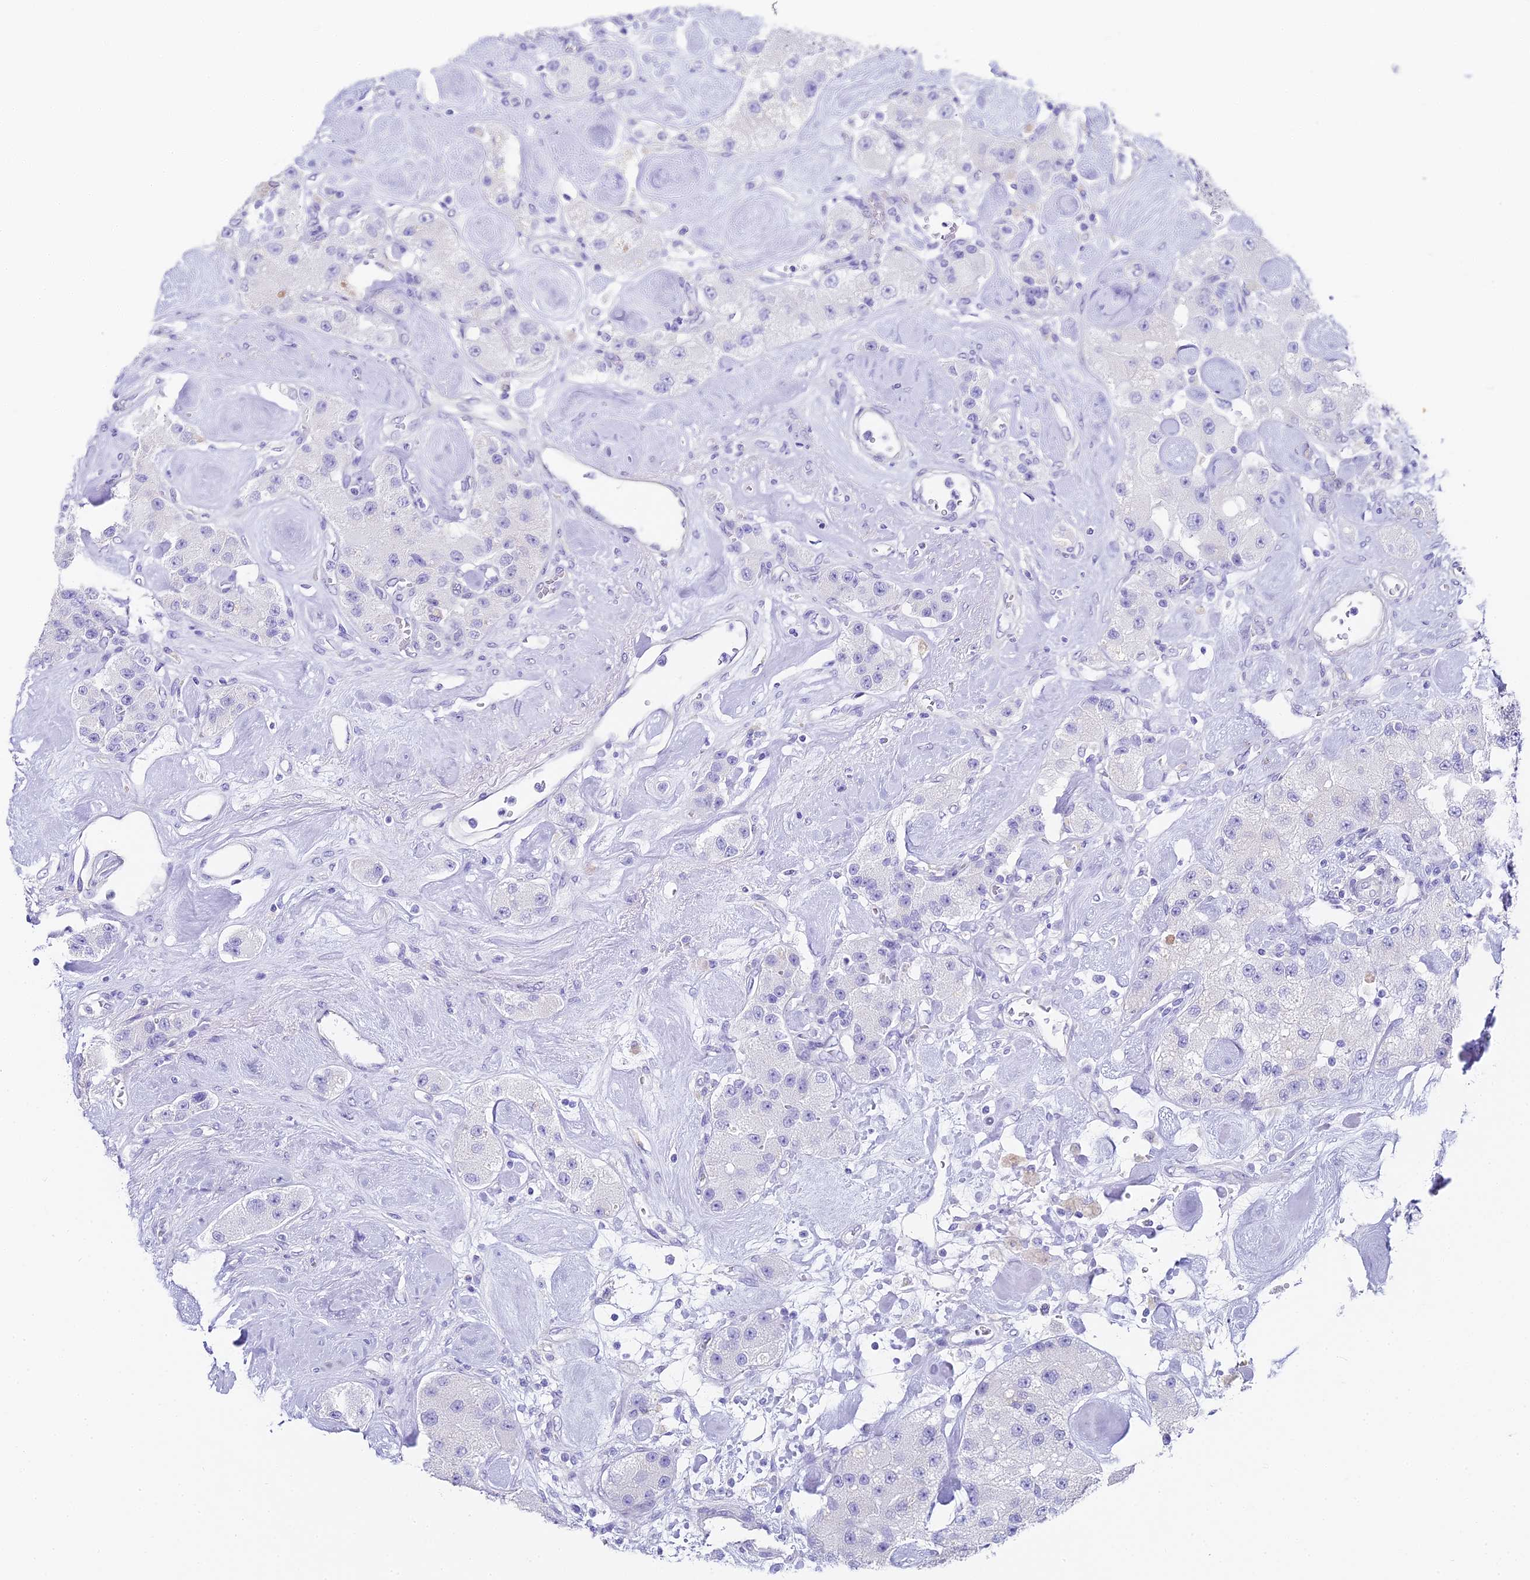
{"staining": {"intensity": "negative", "quantity": "none", "location": "none"}, "tissue": "carcinoid", "cell_type": "Tumor cells", "image_type": "cancer", "snomed": [{"axis": "morphology", "description": "Carcinoid, malignant, NOS"}, {"axis": "topography", "description": "Pancreas"}], "caption": "The micrograph reveals no staining of tumor cells in carcinoid (malignant).", "gene": "ABHD14A-ACY1", "patient": {"sex": "male", "age": 41}}